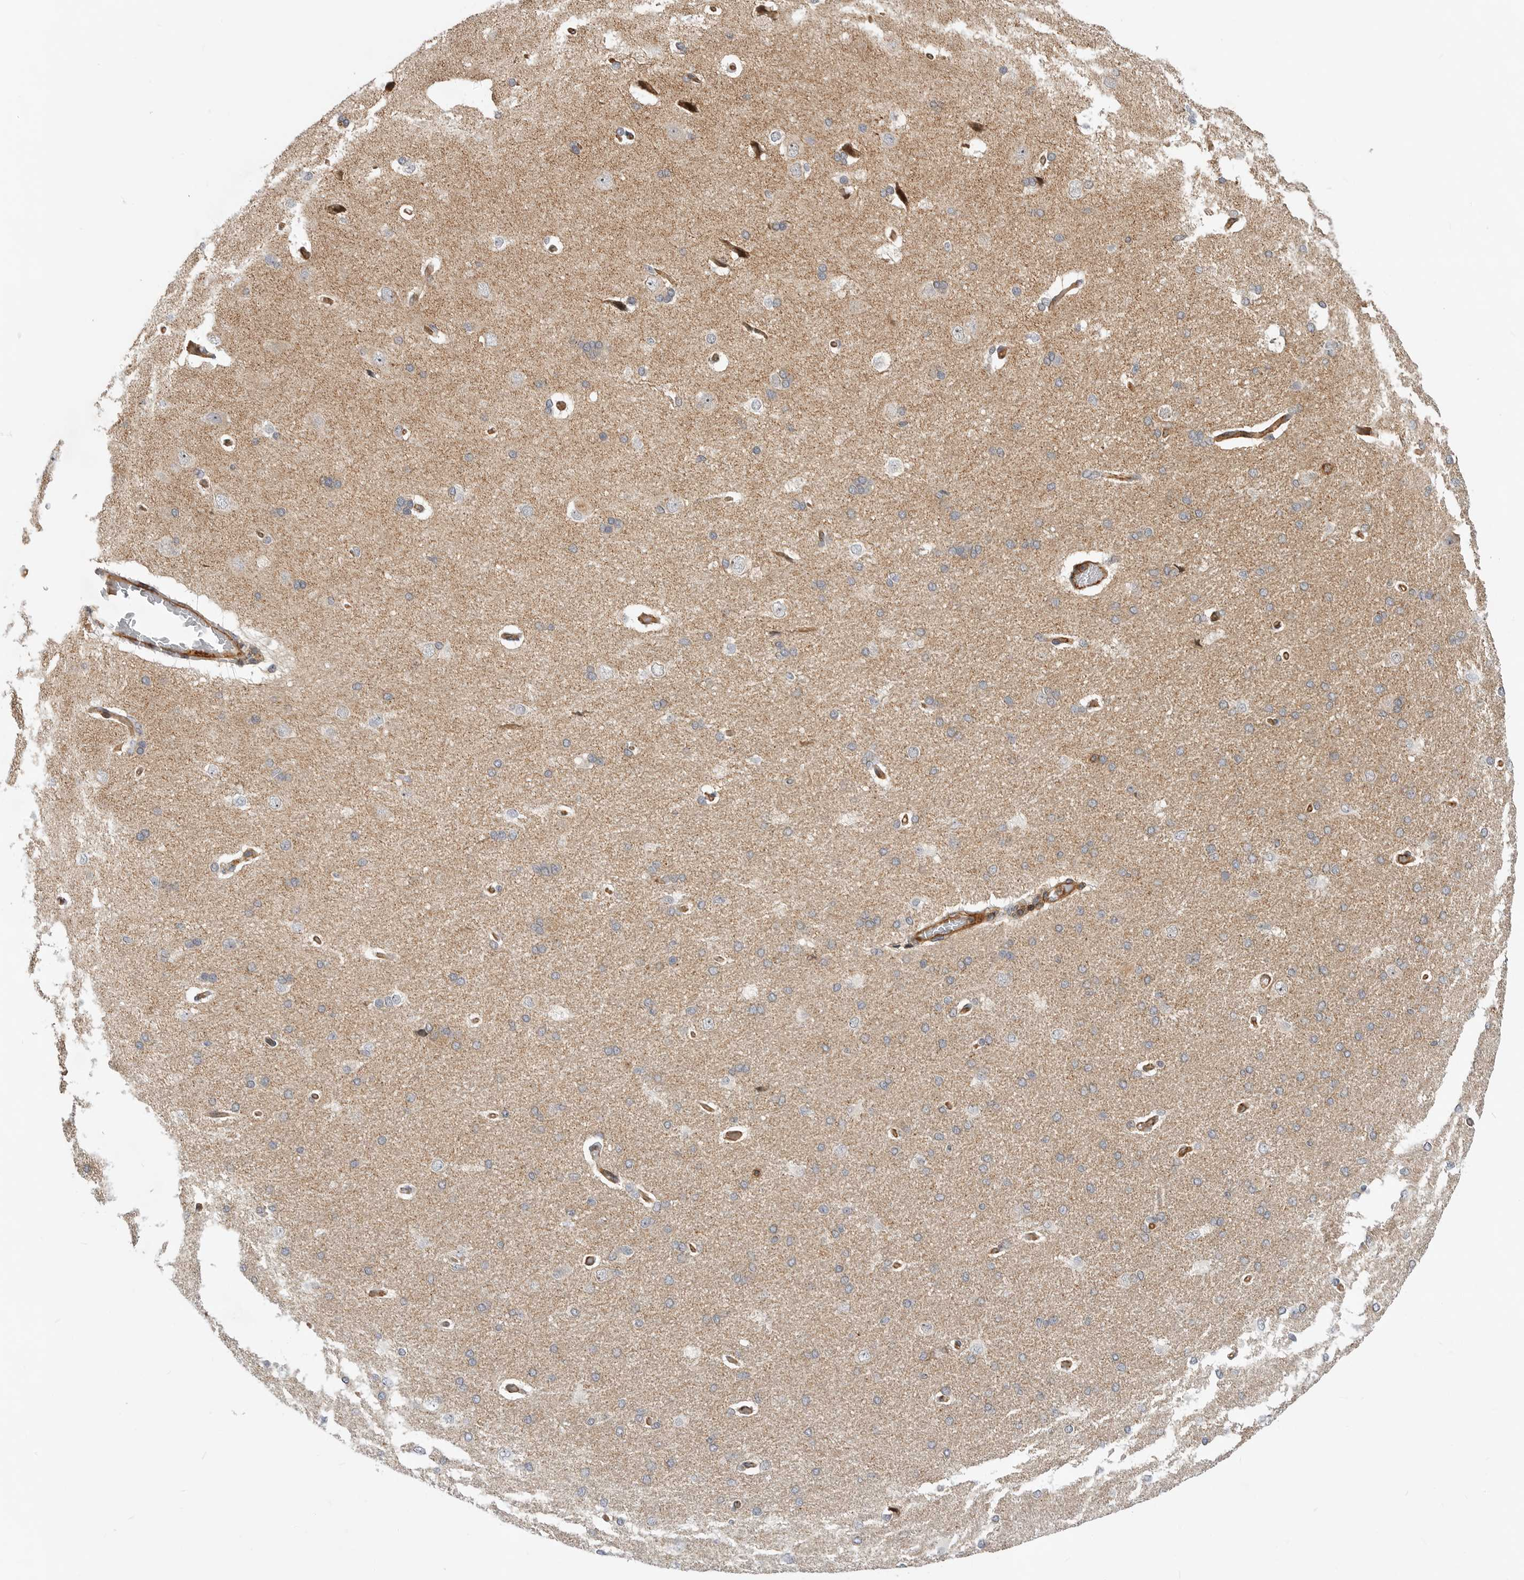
{"staining": {"intensity": "moderate", "quantity": ">75%", "location": "cytoplasmic/membranous"}, "tissue": "cerebral cortex", "cell_type": "Endothelial cells", "image_type": "normal", "snomed": [{"axis": "morphology", "description": "Normal tissue, NOS"}, {"axis": "topography", "description": "Cerebral cortex"}], "caption": "Brown immunohistochemical staining in normal cerebral cortex shows moderate cytoplasmic/membranous staining in about >75% of endothelial cells.", "gene": "GPATCH2", "patient": {"sex": "male", "age": 62}}